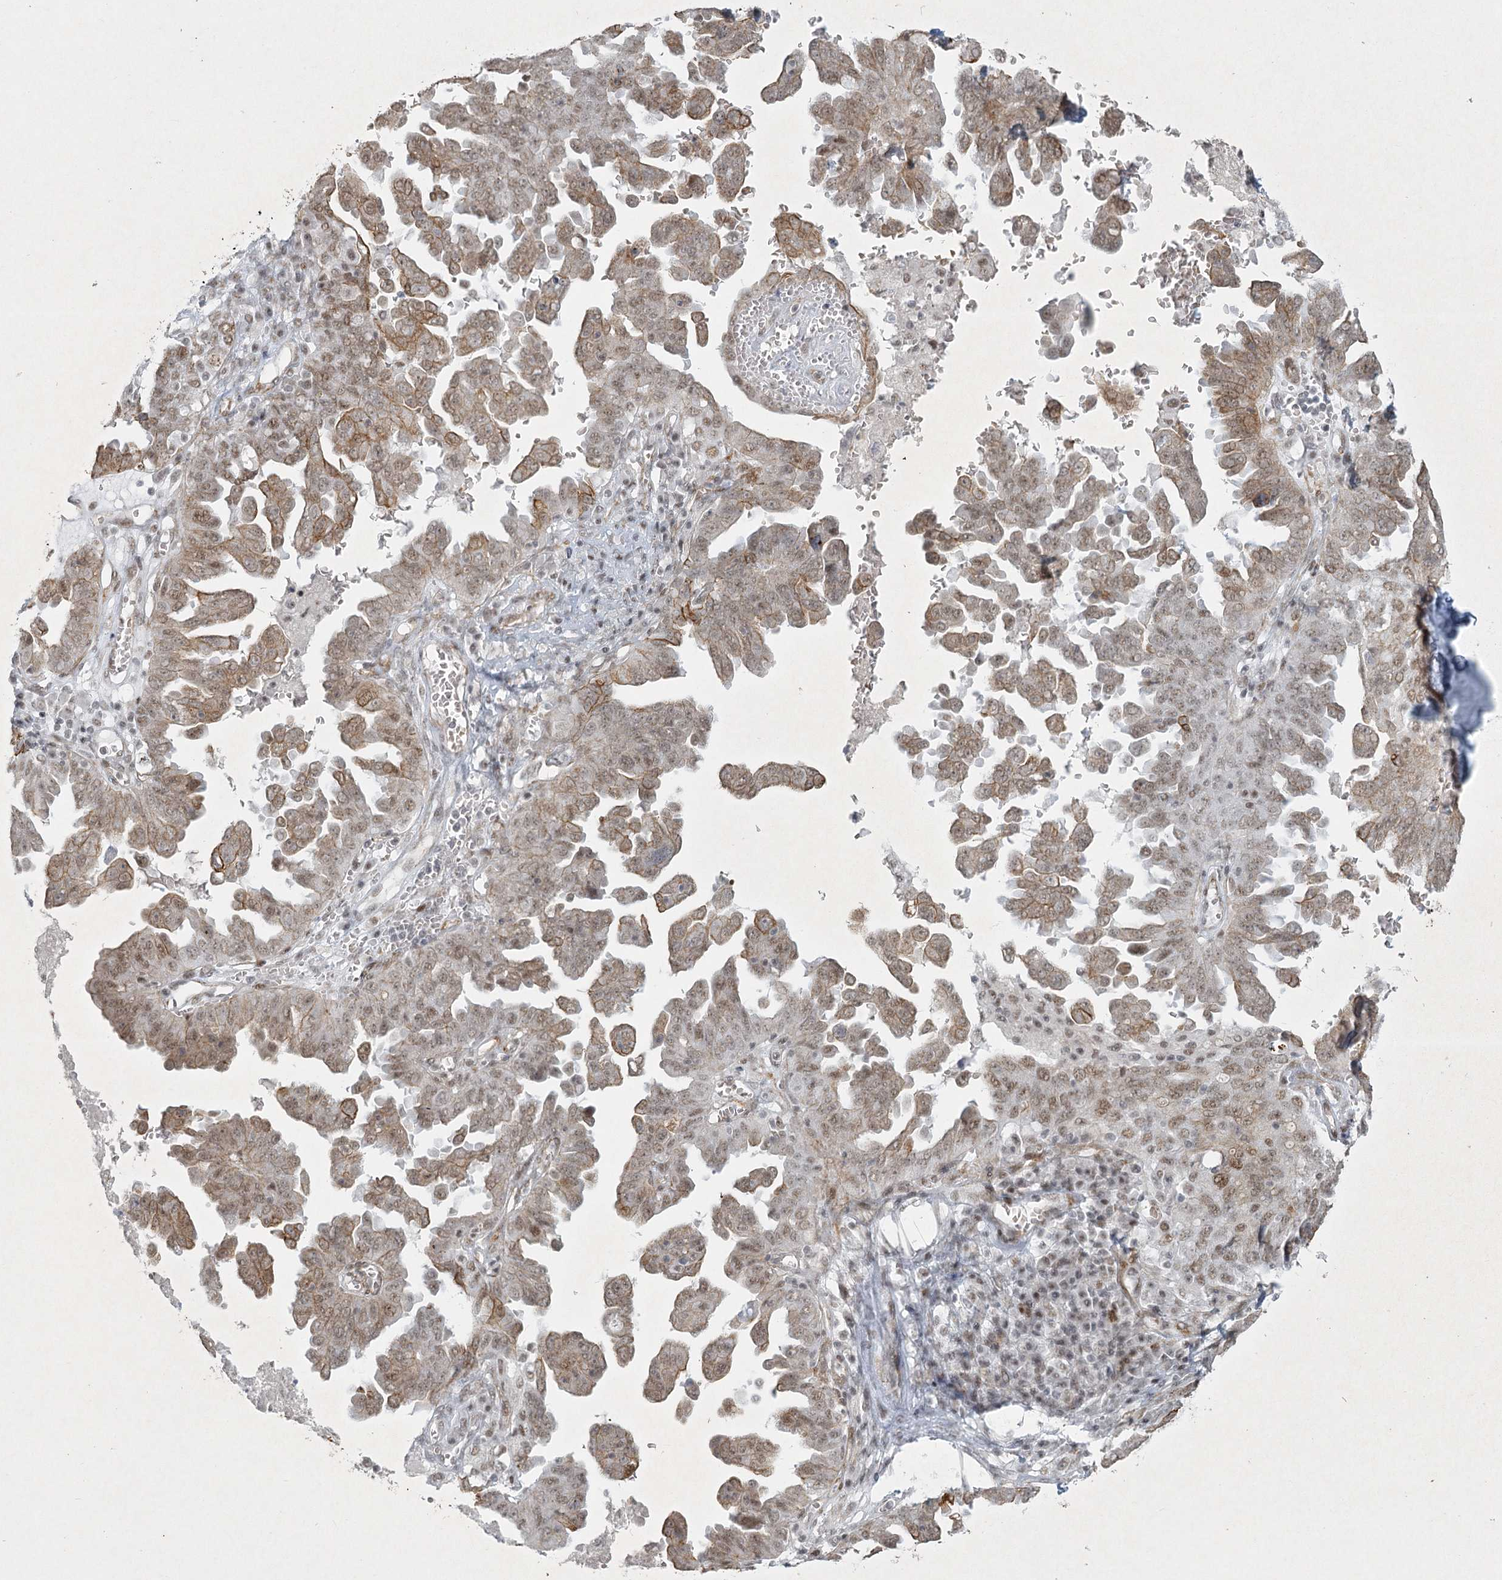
{"staining": {"intensity": "moderate", "quantity": ">75%", "location": "cytoplasmic/membranous,nuclear"}, "tissue": "ovarian cancer", "cell_type": "Tumor cells", "image_type": "cancer", "snomed": [{"axis": "morphology", "description": "Carcinoma, endometroid"}, {"axis": "topography", "description": "Ovary"}], "caption": "Protein staining displays moderate cytoplasmic/membranous and nuclear positivity in about >75% of tumor cells in ovarian endometroid carcinoma.", "gene": "U2SURP", "patient": {"sex": "female", "age": 62}}